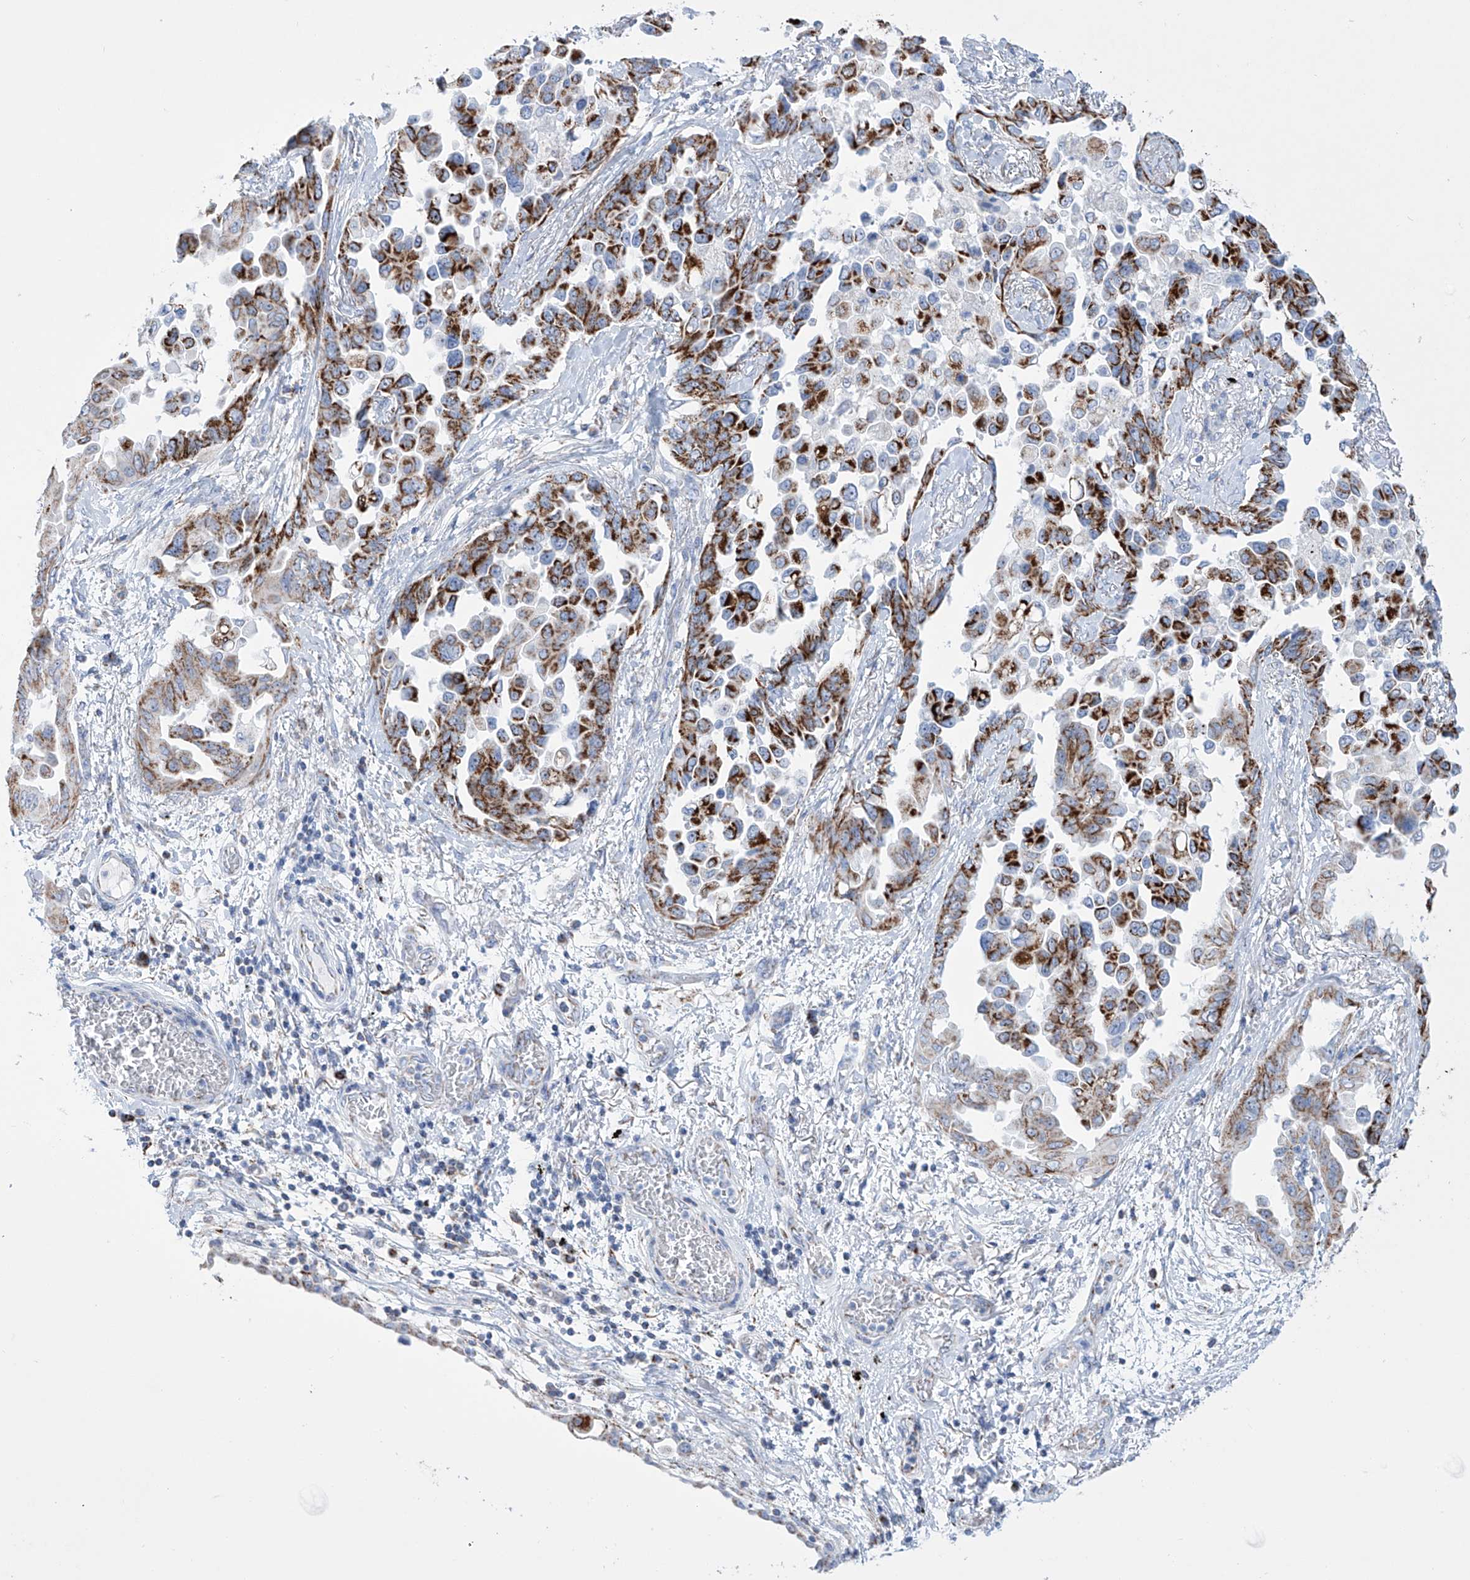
{"staining": {"intensity": "strong", "quantity": ">75%", "location": "cytoplasmic/membranous"}, "tissue": "lung cancer", "cell_type": "Tumor cells", "image_type": "cancer", "snomed": [{"axis": "morphology", "description": "Adenocarcinoma, NOS"}, {"axis": "topography", "description": "Lung"}], "caption": "Immunohistochemical staining of human lung cancer (adenocarcinoma) exhibits strong cytoplasmic/membranous protein staining in about >75% of tumor cells.", "gene": "ALDH6A1", "patient": {"sex": "female", "age": 67}}